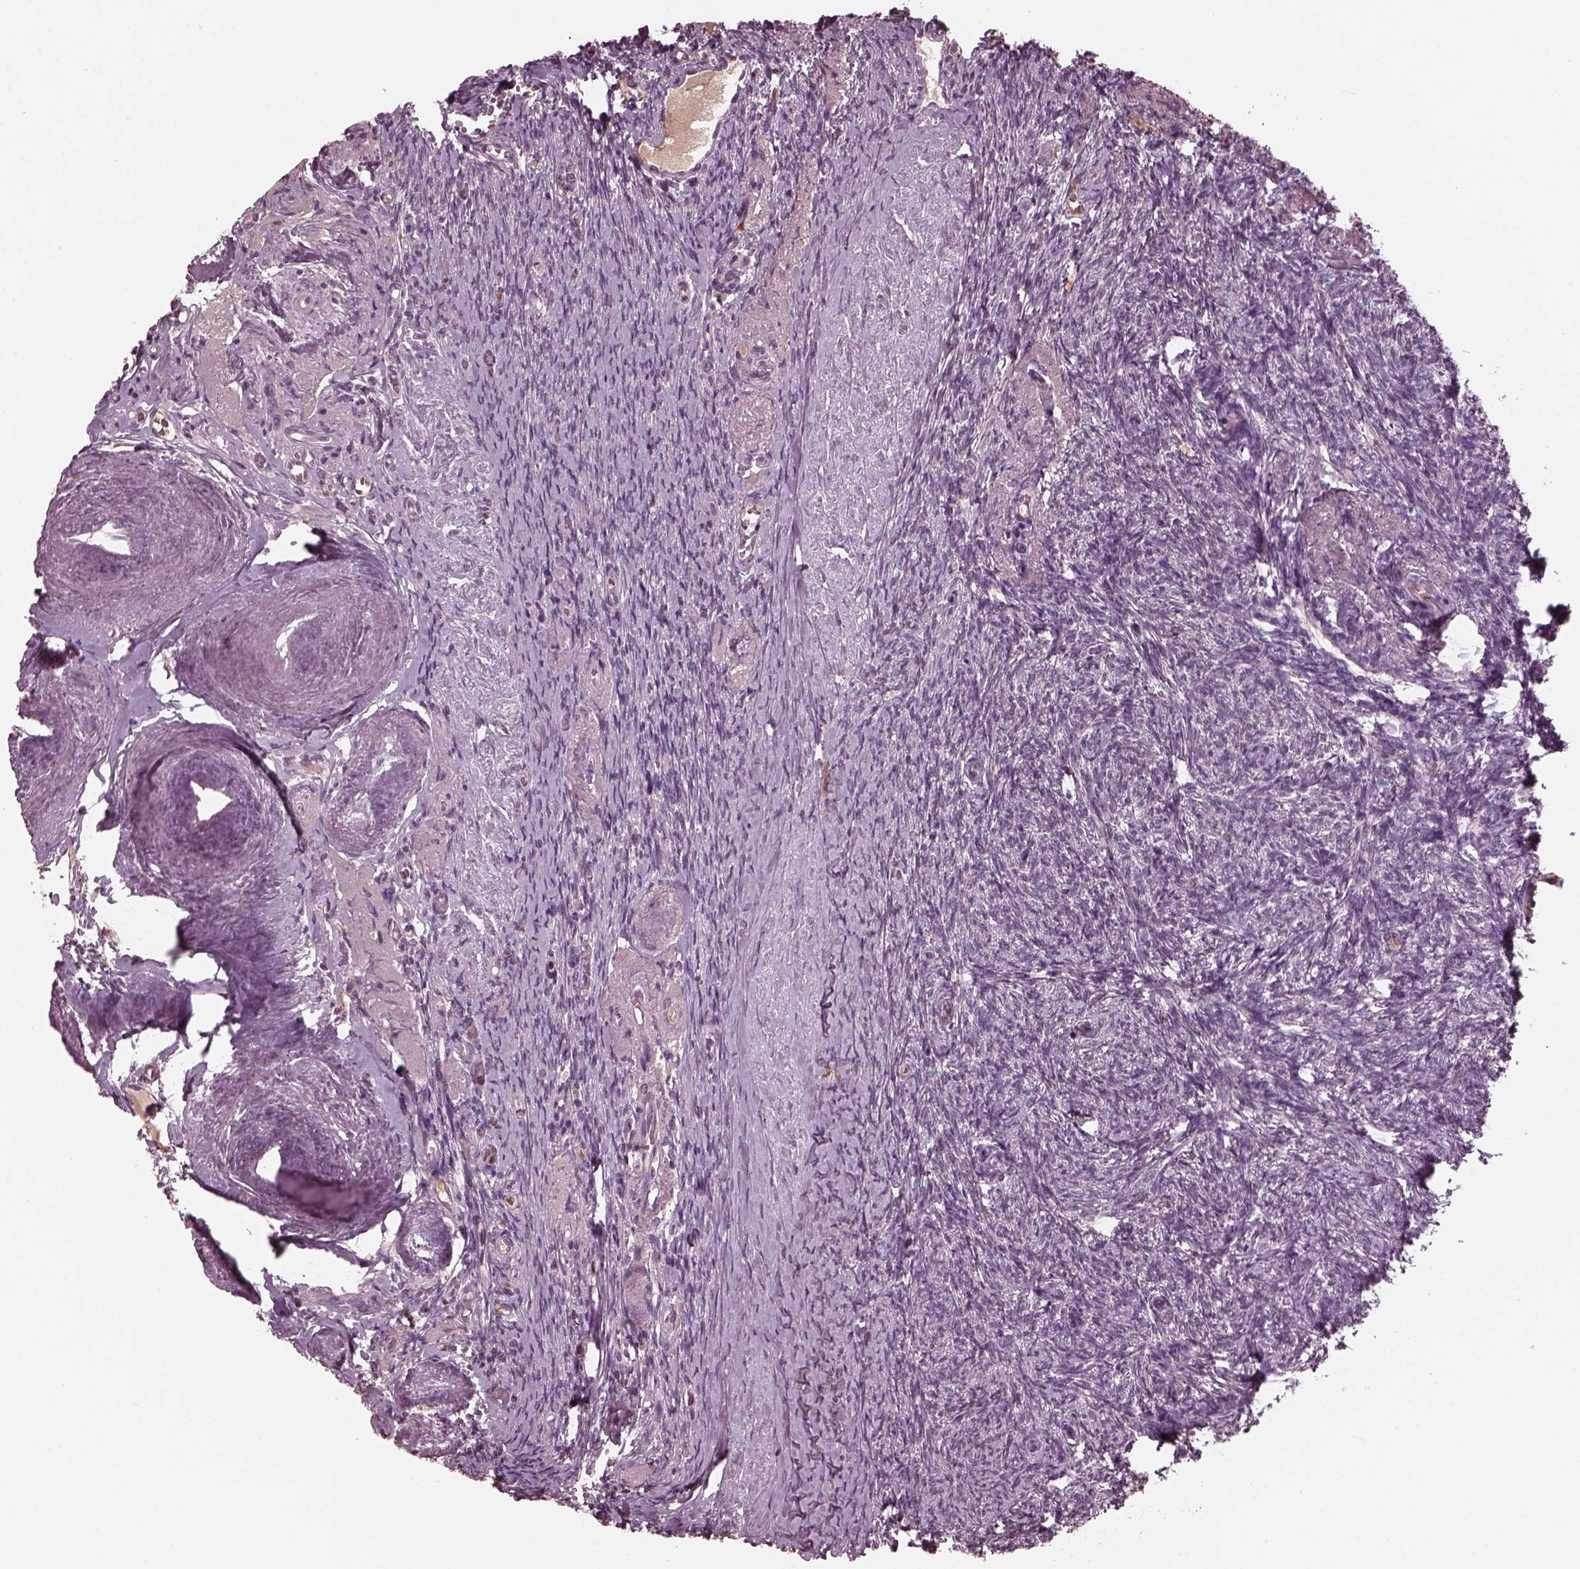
{"staining": {"intensity": "negative", "quantity": "none", "location": "none"}, "tissue": "ovary", "cell_type": "Follicle cells", "image_type": "normal", "snomed": [{"axis": "morphology", "description": "Normal tissue, NOS"}, {"axis": "topography", "description": "Ovary"}], "caption": "This is a micrograph of immunohistochemistry staining of benign ovary, which shows no expression in follicle cells. The staining is performed using DAB (3,3'-diaminobenzidine) brown chromogen with nuclei counter-stained in using hematoxylin.", "gene": "PORCN", "patient": {"sex": "female", "age": 72}}